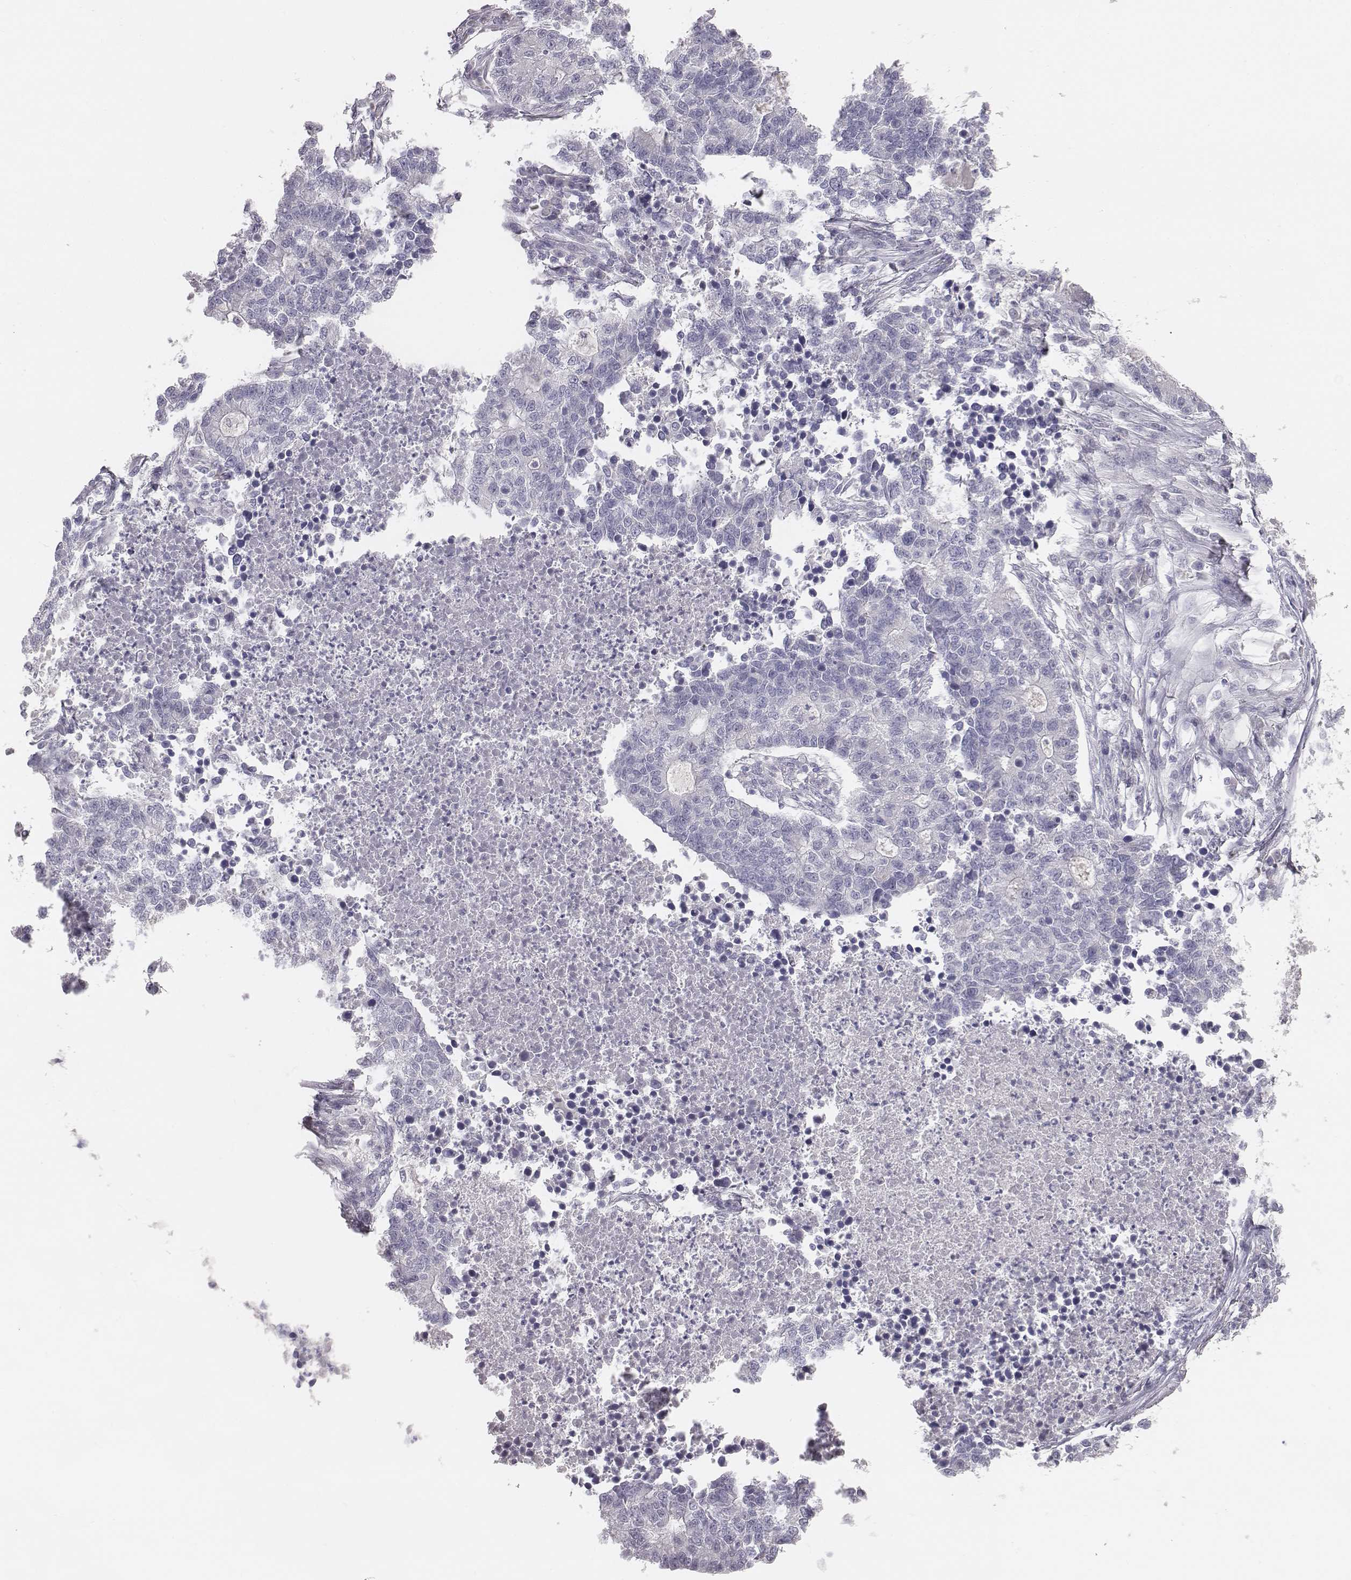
{"staining": {"intensity": "negative", "quantity": "none", "location": "none"}, "tissue": "lung cancer", "cell_type": "Tumor cells", "image_type": "cancer", "snomed": [{"axis": "morphology", "description": "Adenocarcinoma, NOS"}, {"axis": "topography", "description": "Lung"}], "caption": "The micrograph exhibits no significant expression in tumor cells of adenocarcinoma (lung). The staining is performed using DAB (3,3'-diaminobenzidine) brown chromogen with nuclei counter-stained in using hematoxylin.", "gene": "MYH6", "patient": {"sex": "male", "age": 57}}